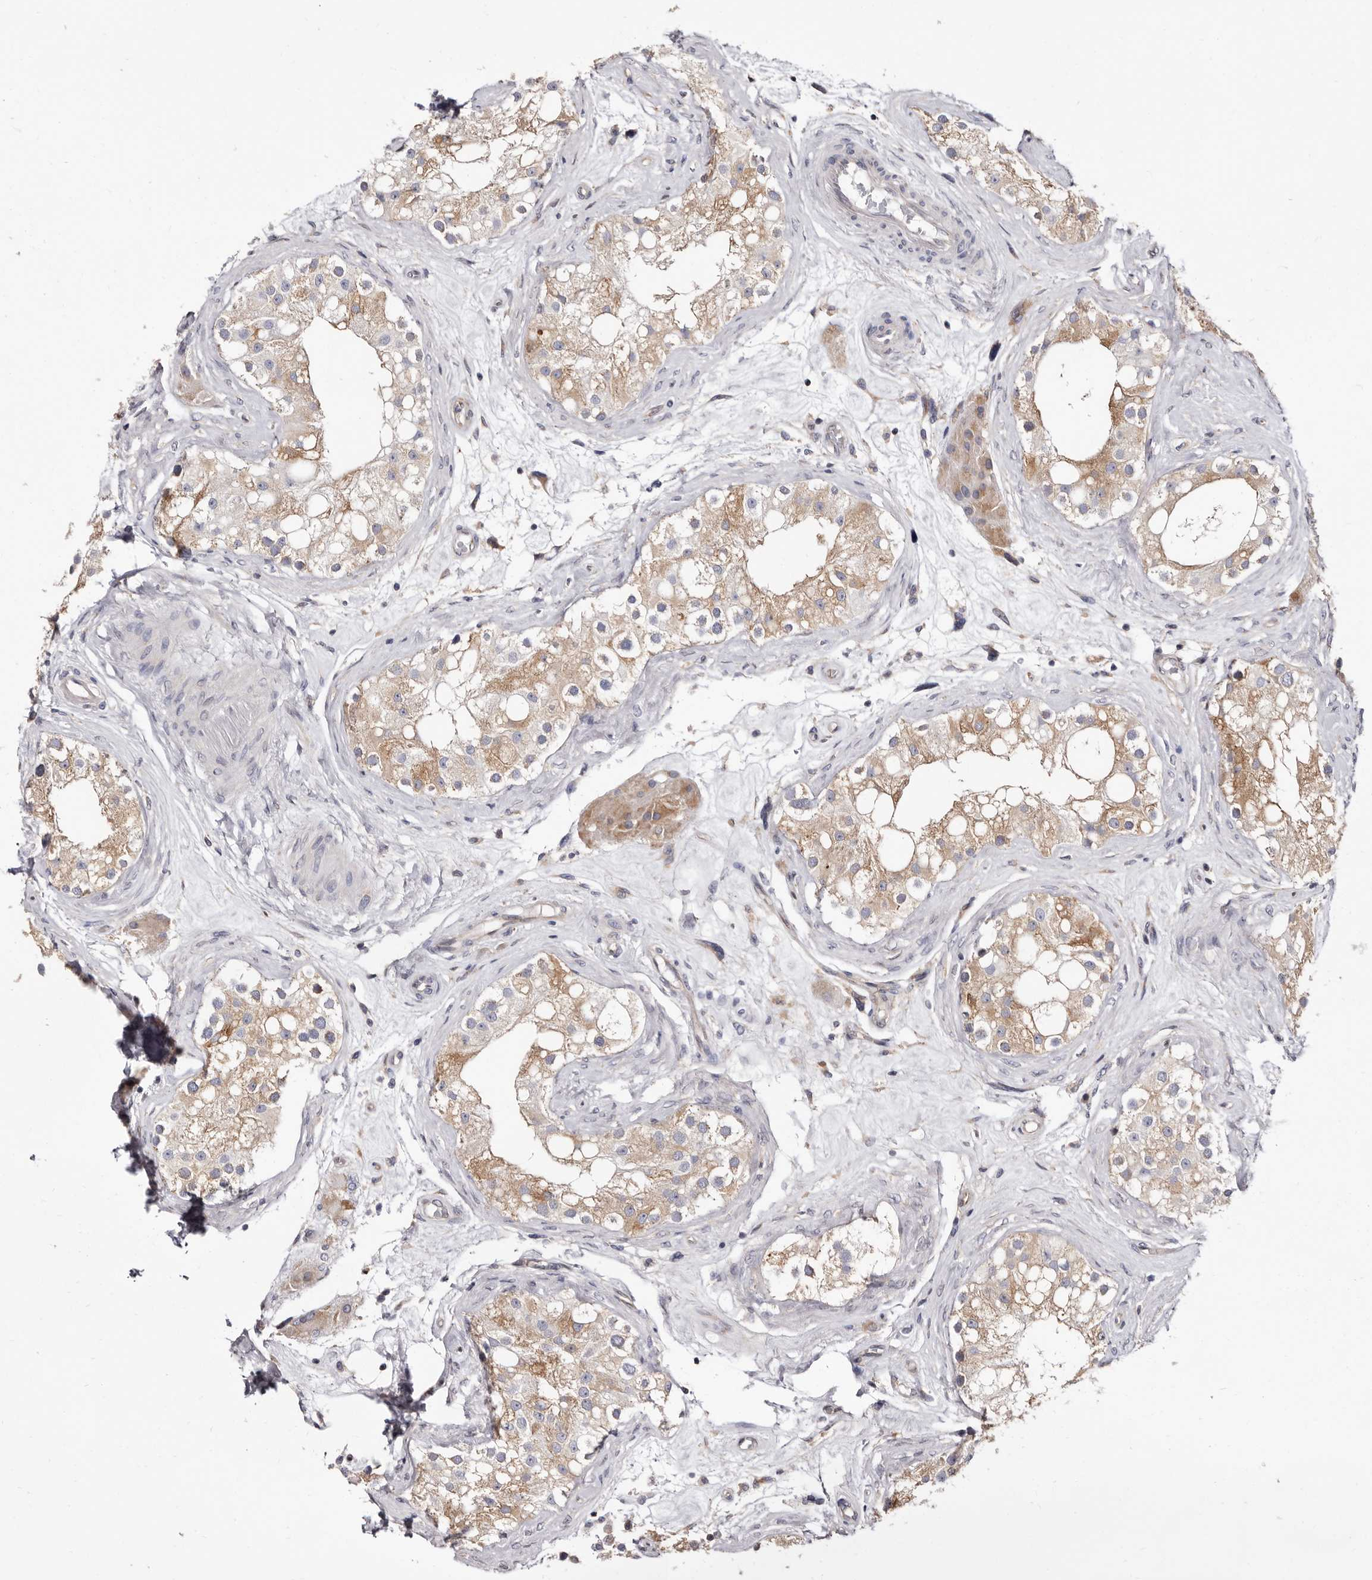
{"staining": {"intensity": "weak", "quantity": "25%-75%", "location": "cytoplasmic/membranous"}, "tissue": "testis", "cell_type": "Cells in seminiferous ducts", "image_type": "normal", "snomed": [{"axis": "morphology", "description": "Normal tissue, NOS"}, {"axis": "topography", "description": "Testis"}], "caption": "A low amount of weak cytoplasmic/membranous expression is appreciated in about 25%-75% of cells in seminiferous ducts in benign testis.", "gene": "COQ8B", "patient": {"sex": "male", "age": 84}}